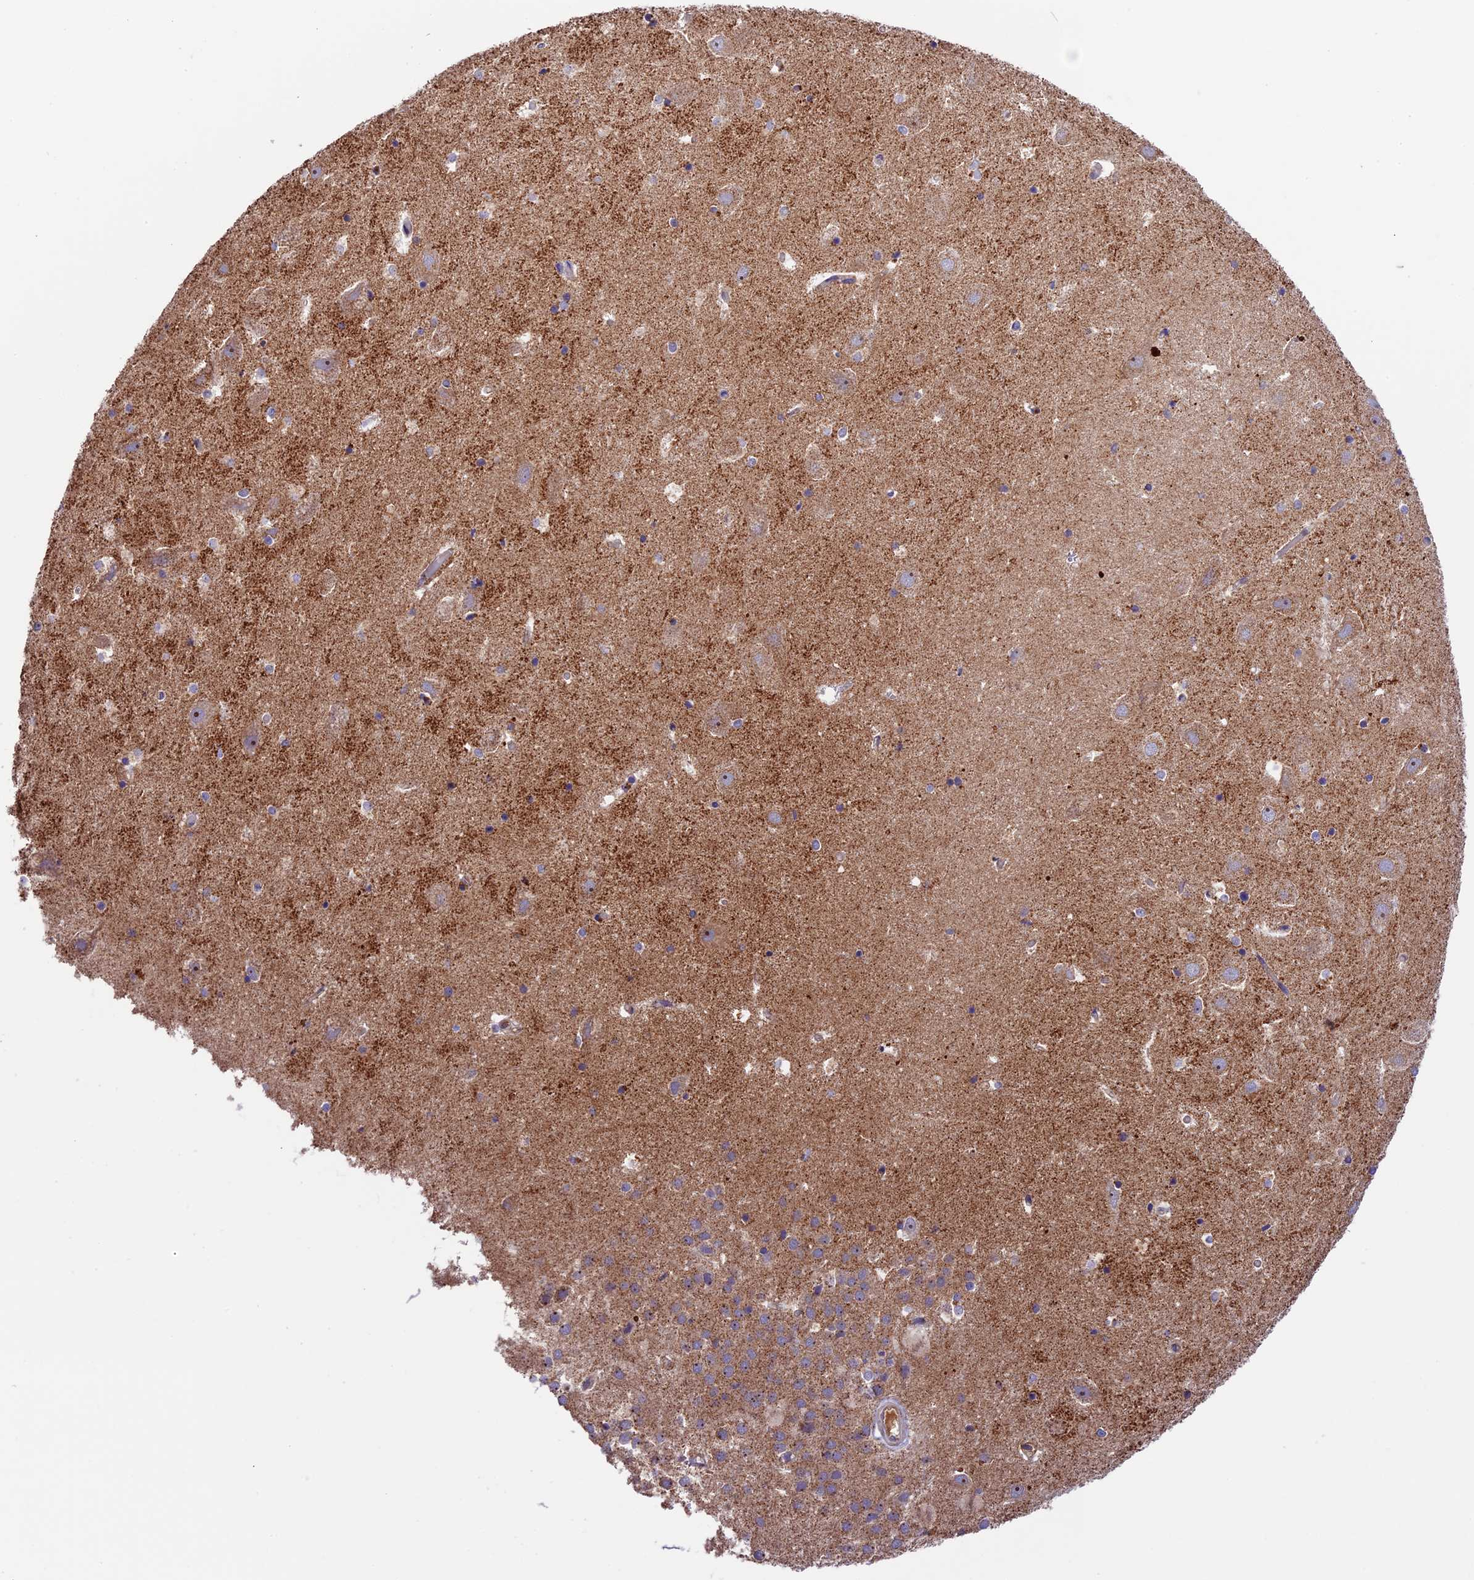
{"staining": {"intensity": "moderate", "quantity": "<25%", "location": "cytoplasmic/membranous"}, "tissue": "hippocampus", "cell_type": "Glial cells", "image_type": "normal", "snomed": [{"axis": "morphology", "description": "Normal tissue, NOS"}, {"axis": "topography", "description": "Hippocampus"}], "caption": "Protein positivity by immunohistochemistry exhibits moderate cytoplasmic/membranous positivity in approximately <25% of glial cells in unremarkable hippocampus.", "gene": "METTL22", "patient": {"sex": "female", "age": 52}}